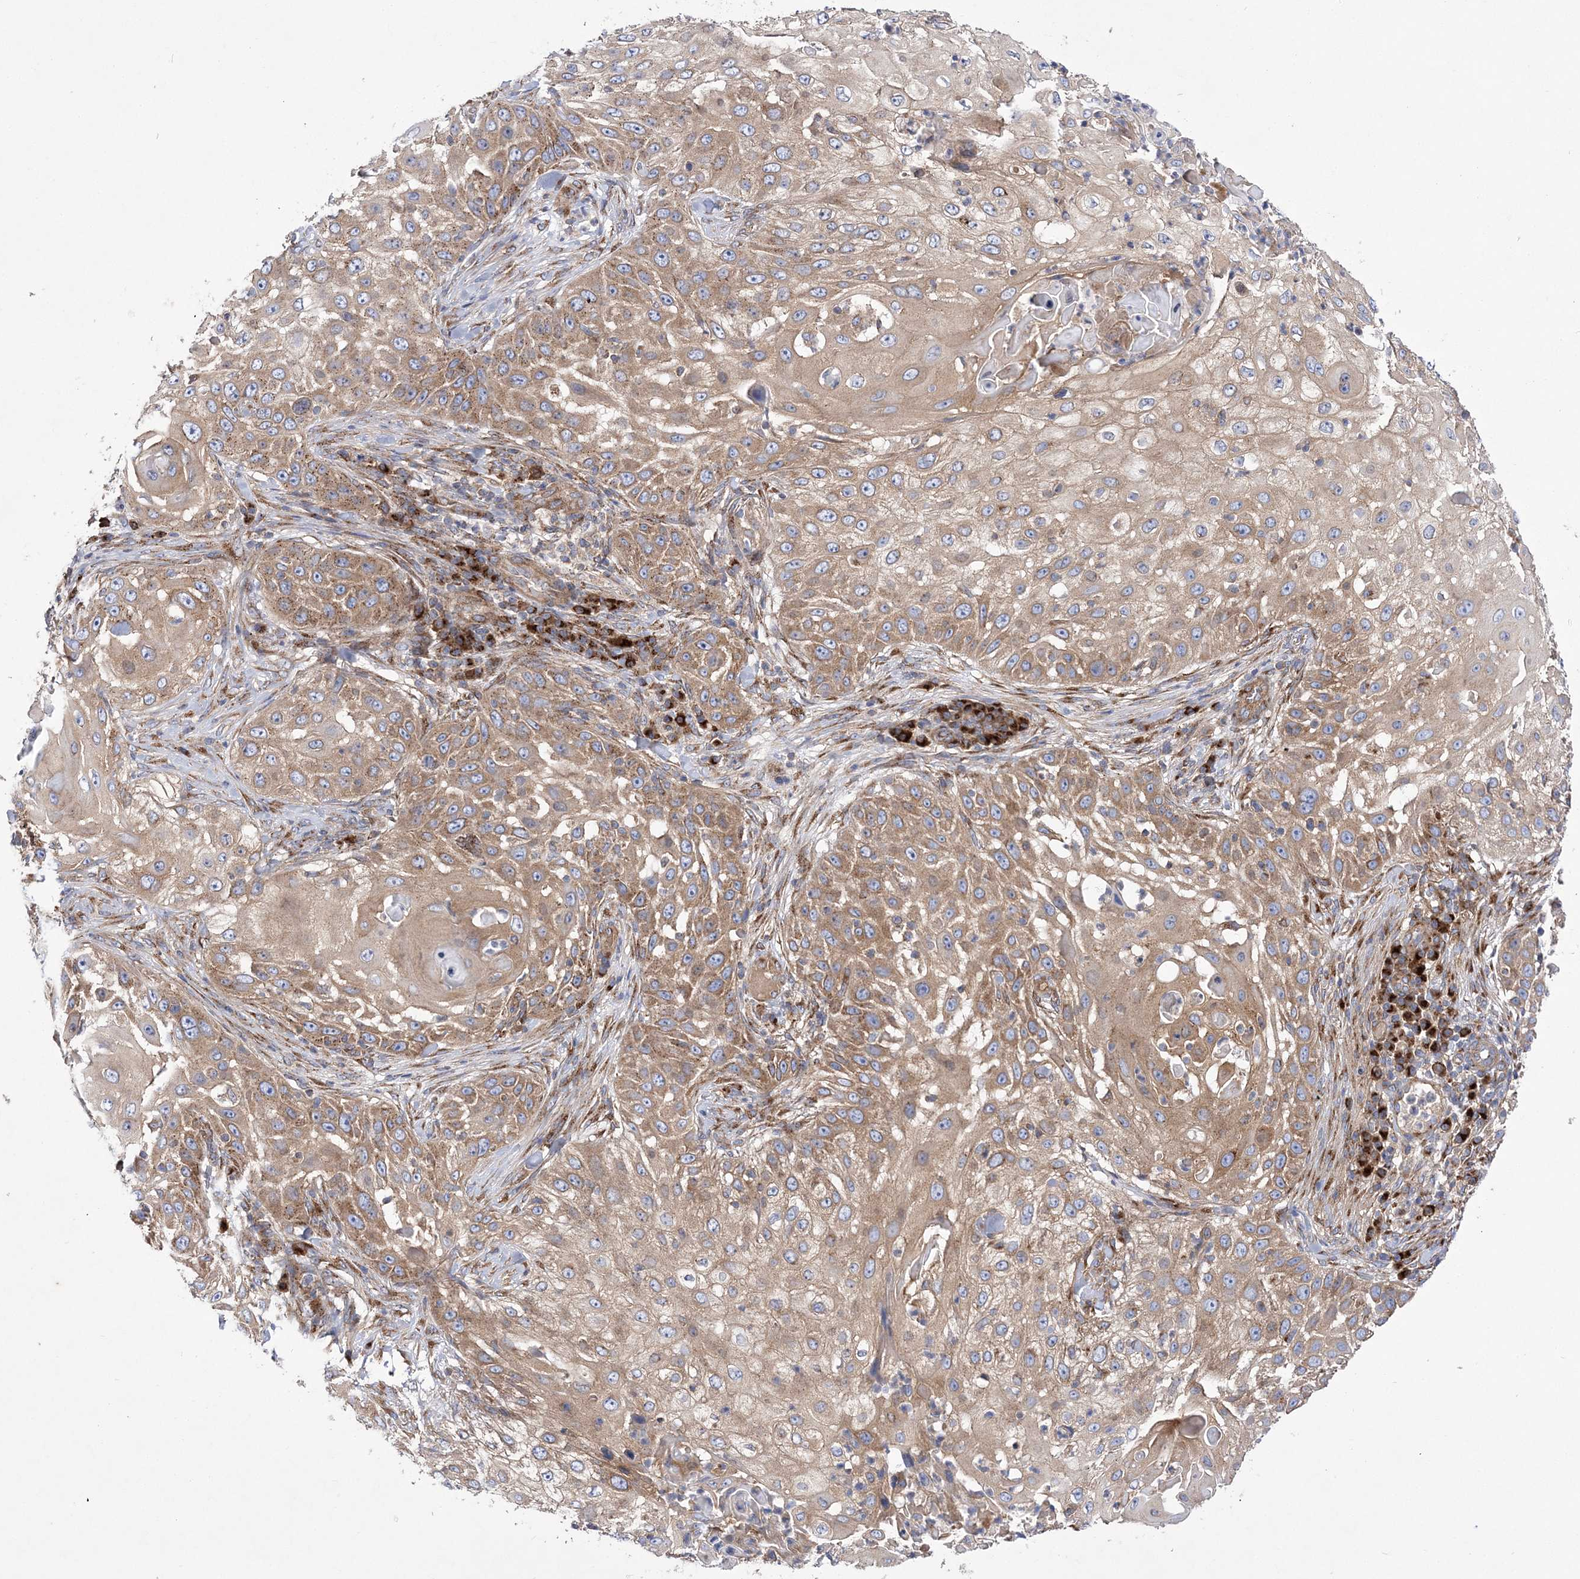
{"staining": {"intensity": "moderate", "quantity": ">75%", "location": "cytoplasmic/membranous"}, "tissue": "skin cancer", "cell_type": "Tumor cells", "image_type": "cancer", "snomed": [{"axis": "morphology", "description": "Squamous cell carcinoma, NOS"}, {"axis": "topography", "description": "Skin"}], "caption": "Brown immunohistochemical staining in human skin squamous cell carcinoma exhibits moderate cytoplasmic/membranous staining in about >75% of tumor cells.", "gene": "COPB2", "patient": {"sex": "female", "age": 44}}